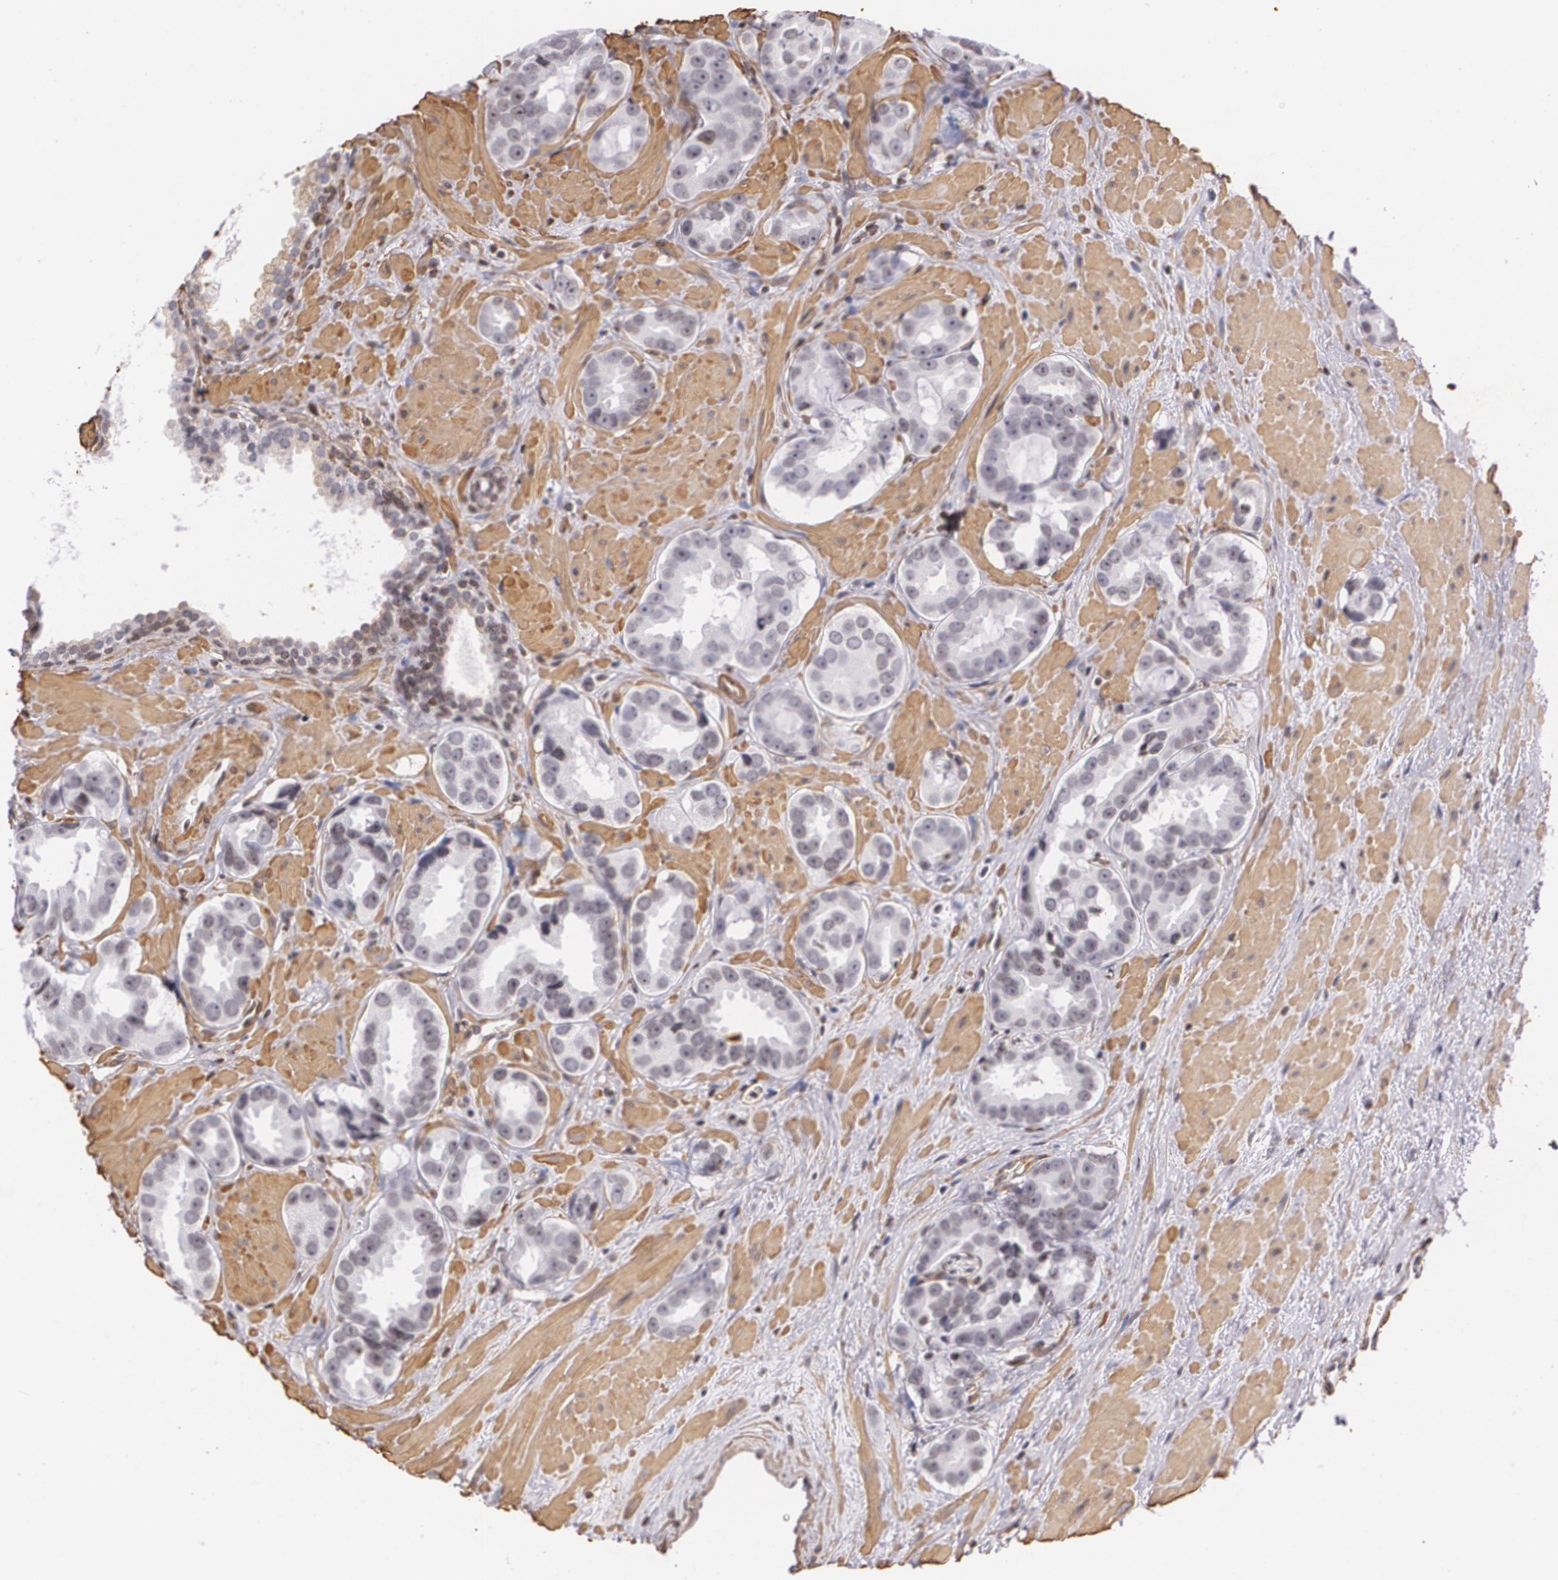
{"staining": {"intensity": "negative", "quantity": "none", "location": "none"}, "tissue": "prostate cancer", "cell_type": "Tumor cells", "image_type": "cancer", "snomed": [{"axis": "morphology", "description": "Adenocarcinoma, Low grade"}, {"axis": "topography", "description": "Prostate"}], "caption": "High magnification brightfield microscopy of prostate cancer stained with DAB (3,3'-diaminobenzidine) (brown) and counterstained with hematoxylin (blue): tumor cells show no significant positivity.", "gene": "VAMP1", "patient": {"sex": "male", "age": 59}}